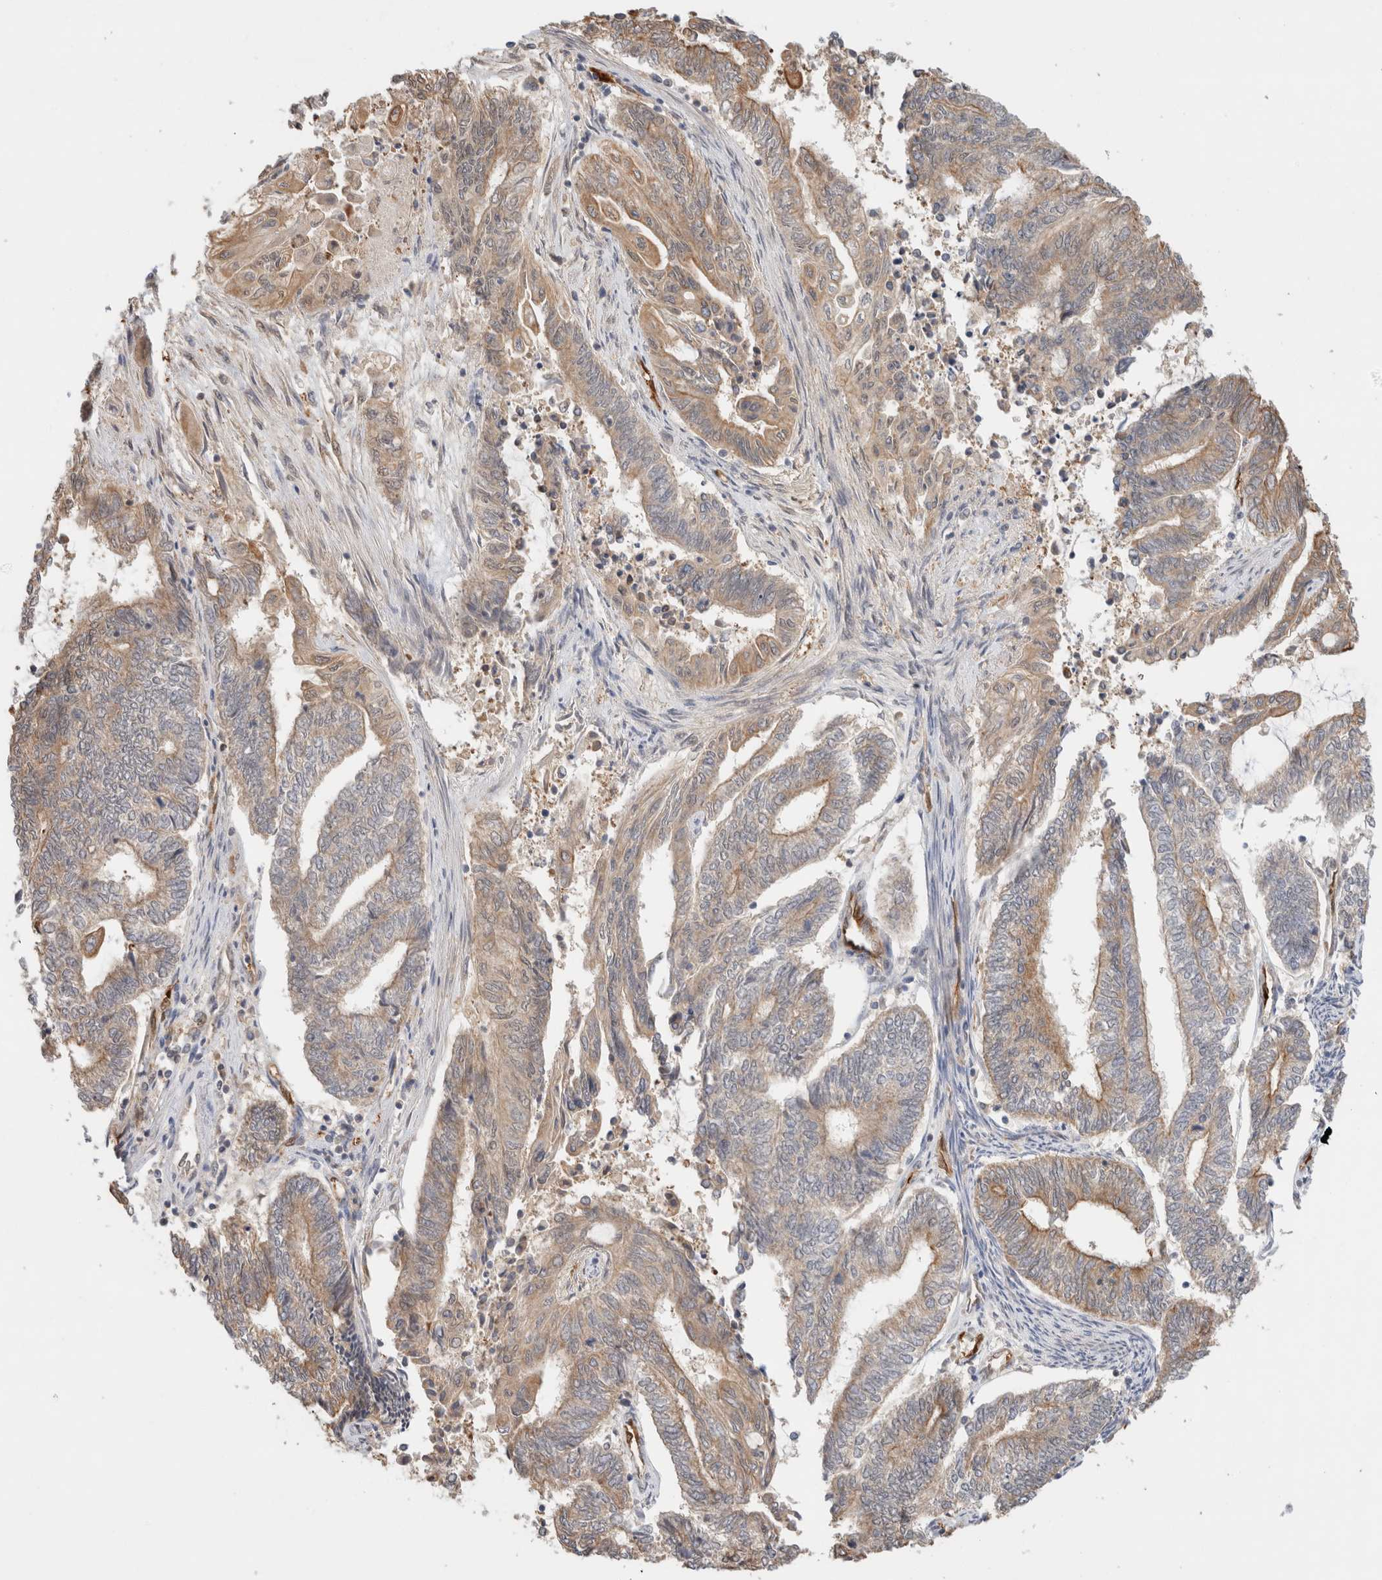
{"staining": {"intensity": "moderate", "quantity": "25%-75%", "location": "cytoplasmic/membranous"}, "tissue": "endometrial cancer", "cell_type": "Tumor cells", "image_type": "cancer", "snomed": [{"axis": "morphology", "description": "Adenocarcinoma, NOS"}, {"axis": "topography", "description": "Uterus"}, {"axis": "topography", "description": "Endometrium"}], "caption": "Endometrial cancer stained with immunohistochemistry (IHC) exhibits moderate cytoplasmic/membranous staining in approximately 25%-75% of tumor cells. (brown staining indicates protein expression, while blue staining denotes nuclei).", "gene": "CA13", "patient": {"sex": "female", "age": 70}}